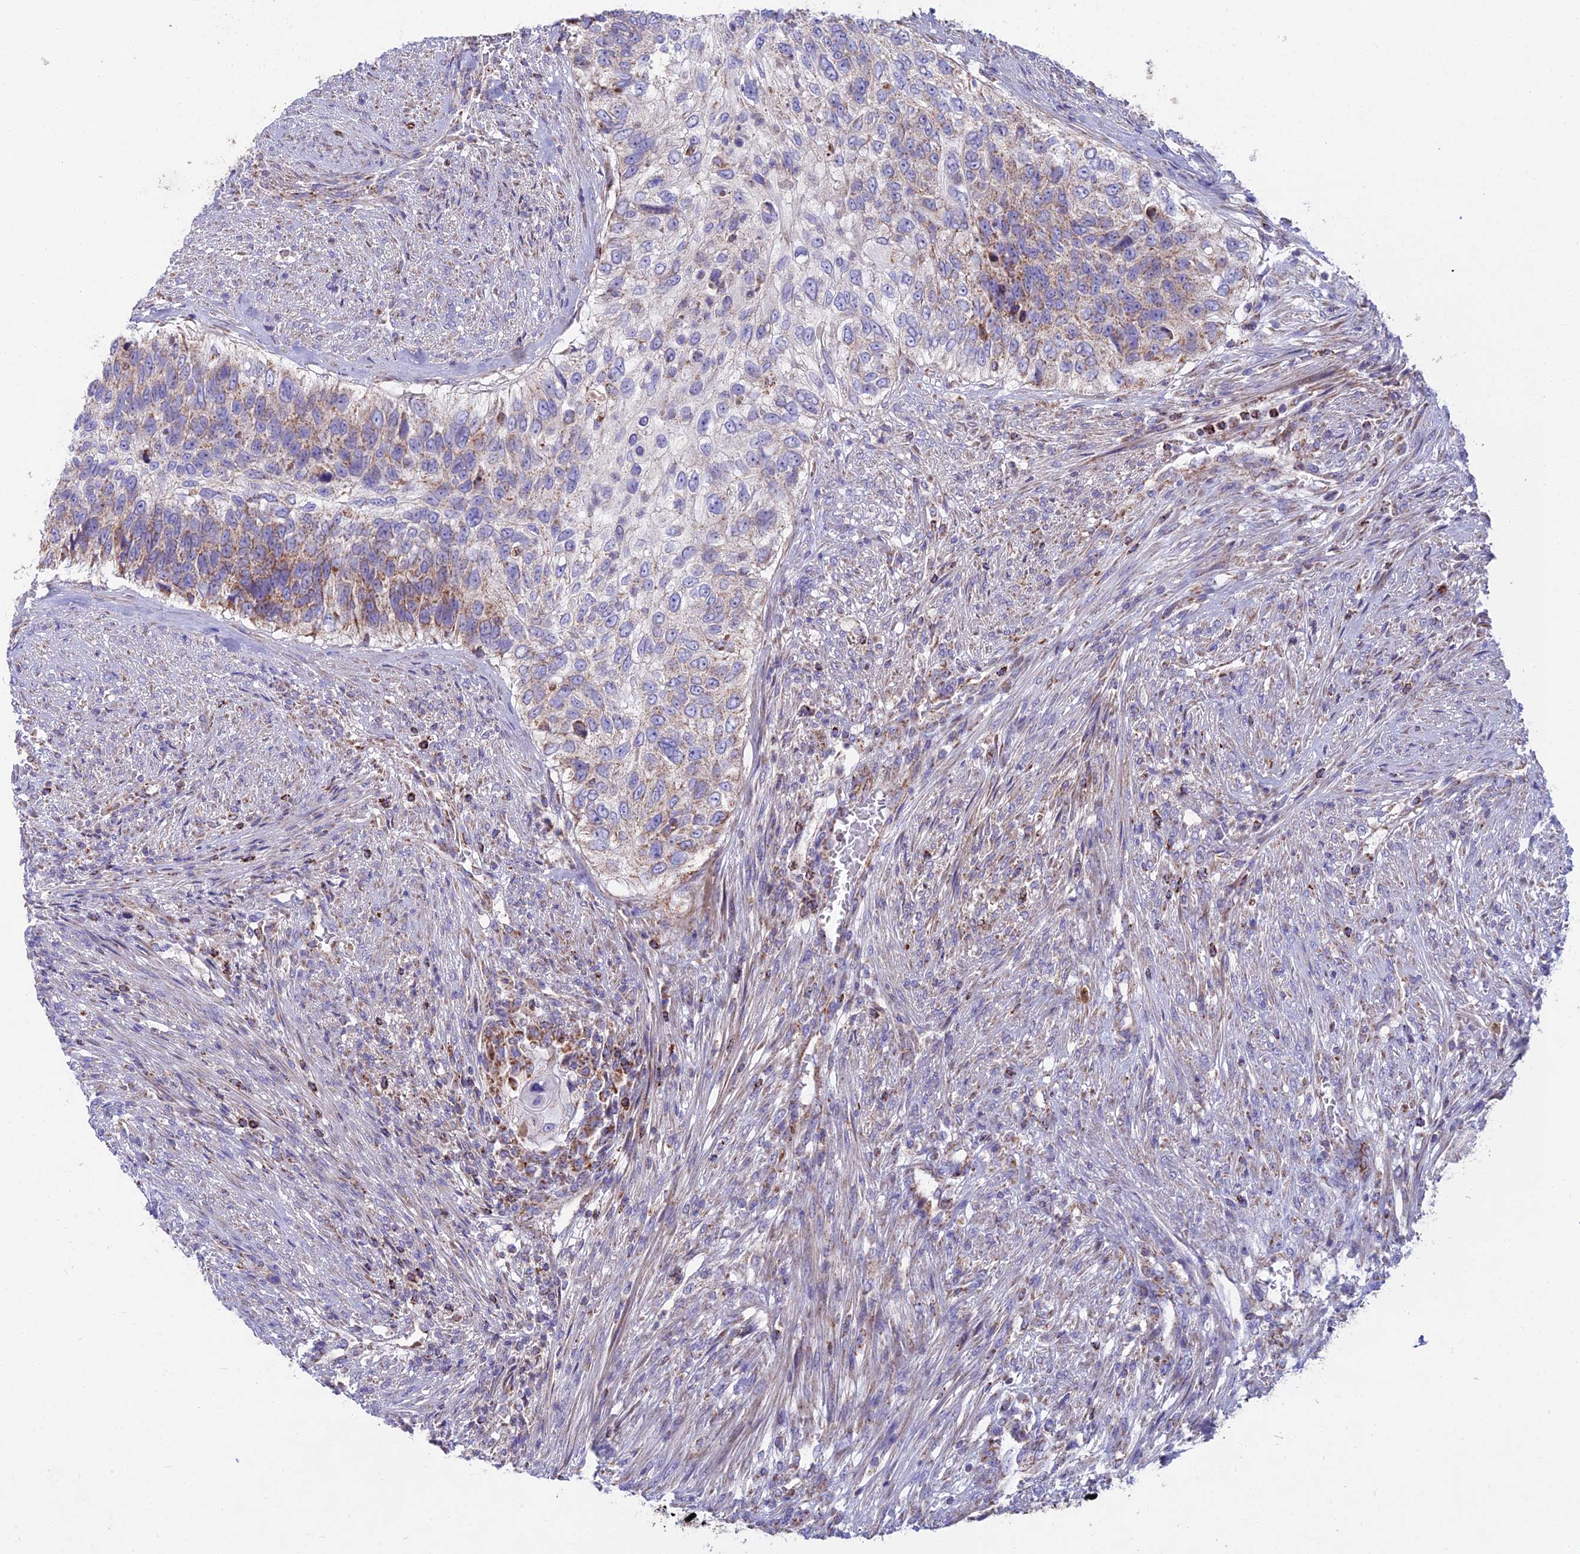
{"staining": {"intensity": "moderate", "quantity": "25%-75%", "location": "cytoplasmic/membranous"}, "tissue": "urothelial cancer", "cell_type": "Tumor cells", "image_type": "cancer", "snomed": [{"axis": "morphology", "description": "Urothelial carcinoma, High grade"}, {"axis": "topography", "description": "Urinary bladder"}], "caption": "Immunohistochemical staining of human urothelial cancer shows medium levels of moderate cytoplasmic/membranous staining in about 25%-75% of tumor cells.", "gene": "CS", "patient": {"sex": "female", "age": 60}}